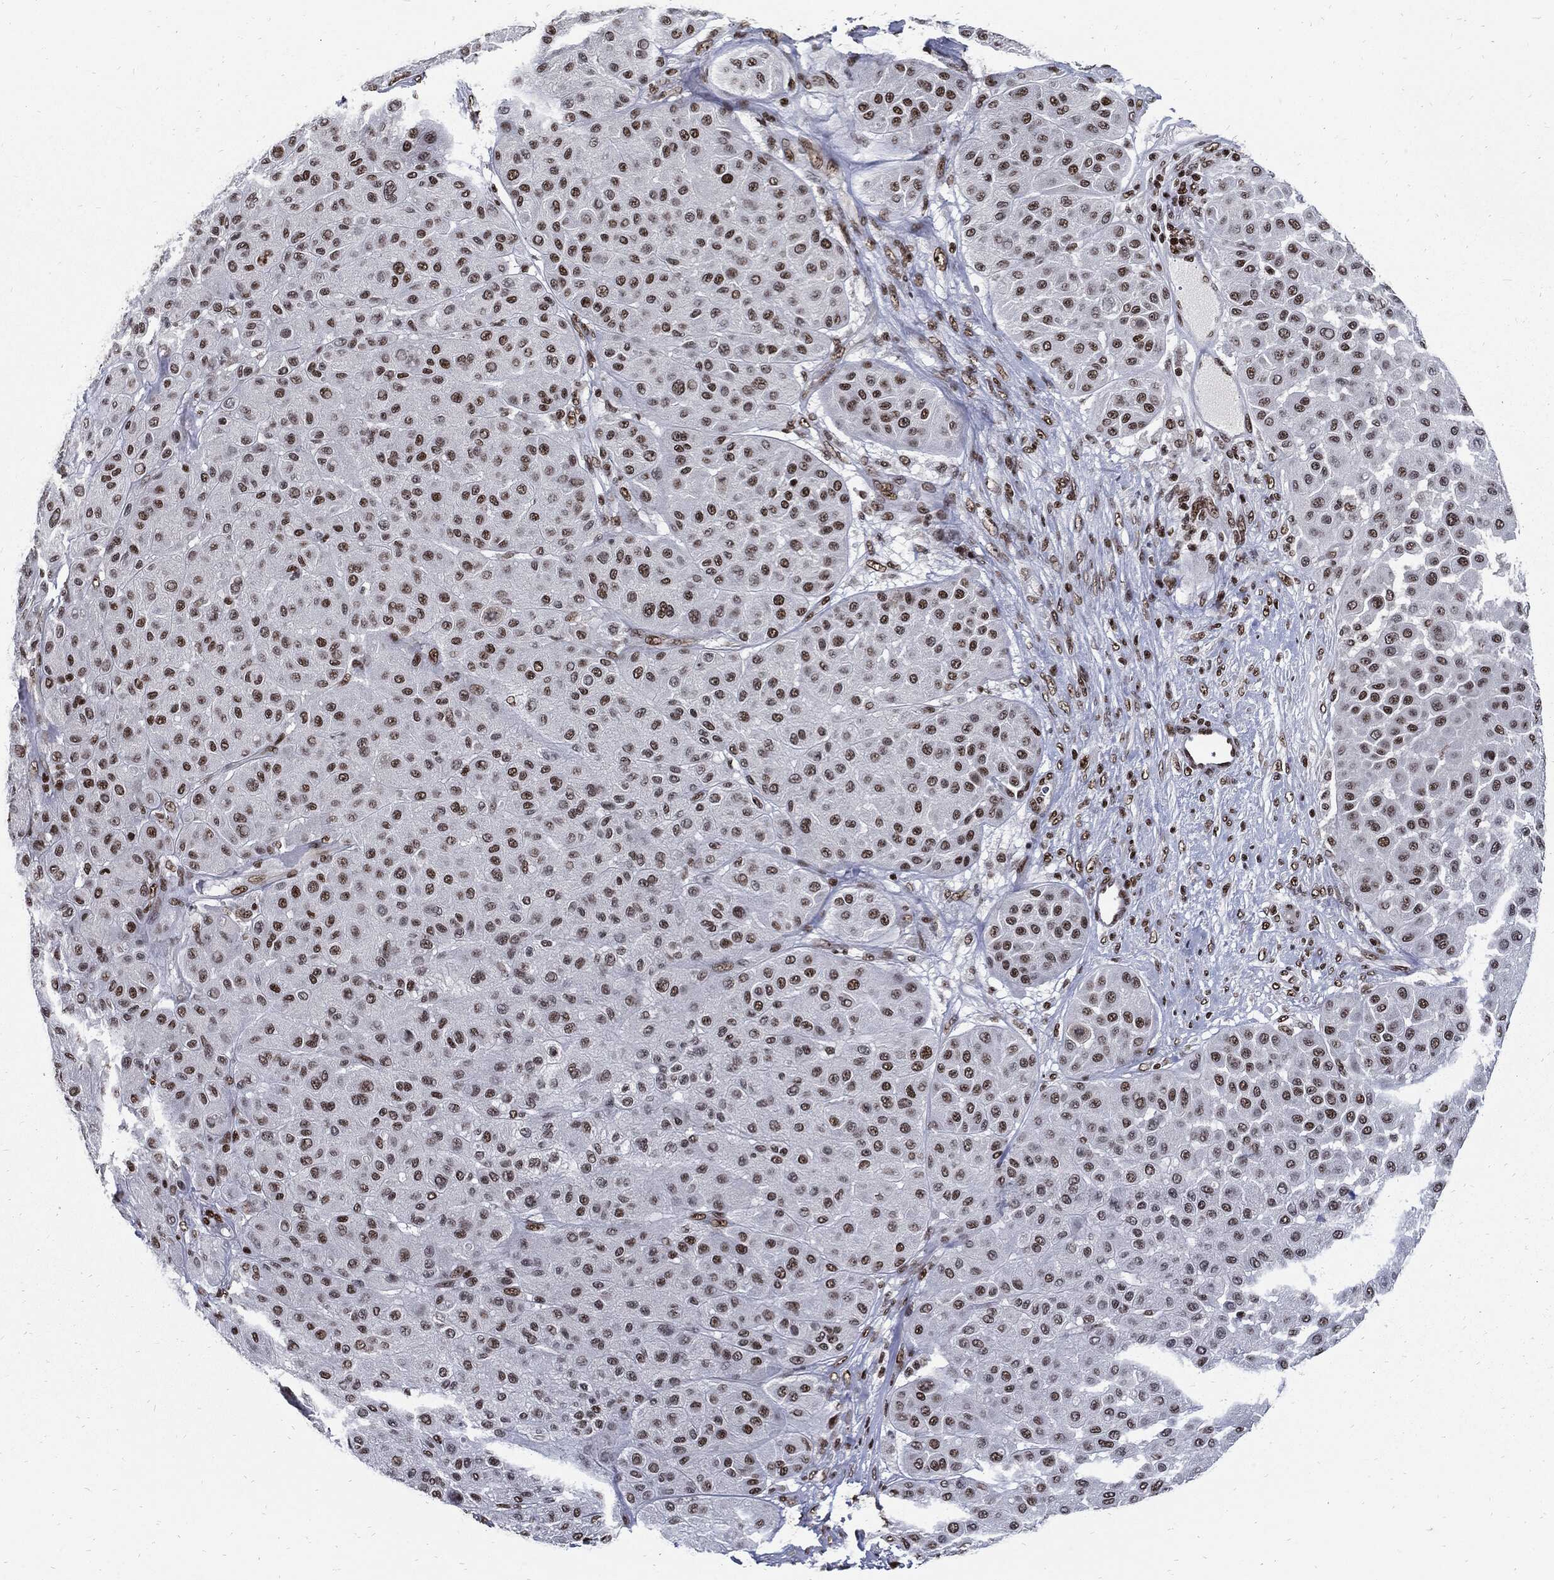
{"staining": {"intensity": "strong", "quantity": "25%-75%", "location": "nuclear"}, "tissue": "melanoma", "cell_type": "Tumor cells", "image_type": "cancer", "snomed": [{"axis": "morphology", "description": "Malignant melanoma, Metastatic site"}, {"axis": "topography", "description": "Smooth muscle"}], "caption": "Immunohistochemical staining of human malignant melanoma (metastatic site) shows high levels of strong nuclear protein expression in about 25%-75% of tumor cells.", "gene": "TERF2", "patient": {"sex": "male", "age": 41}}